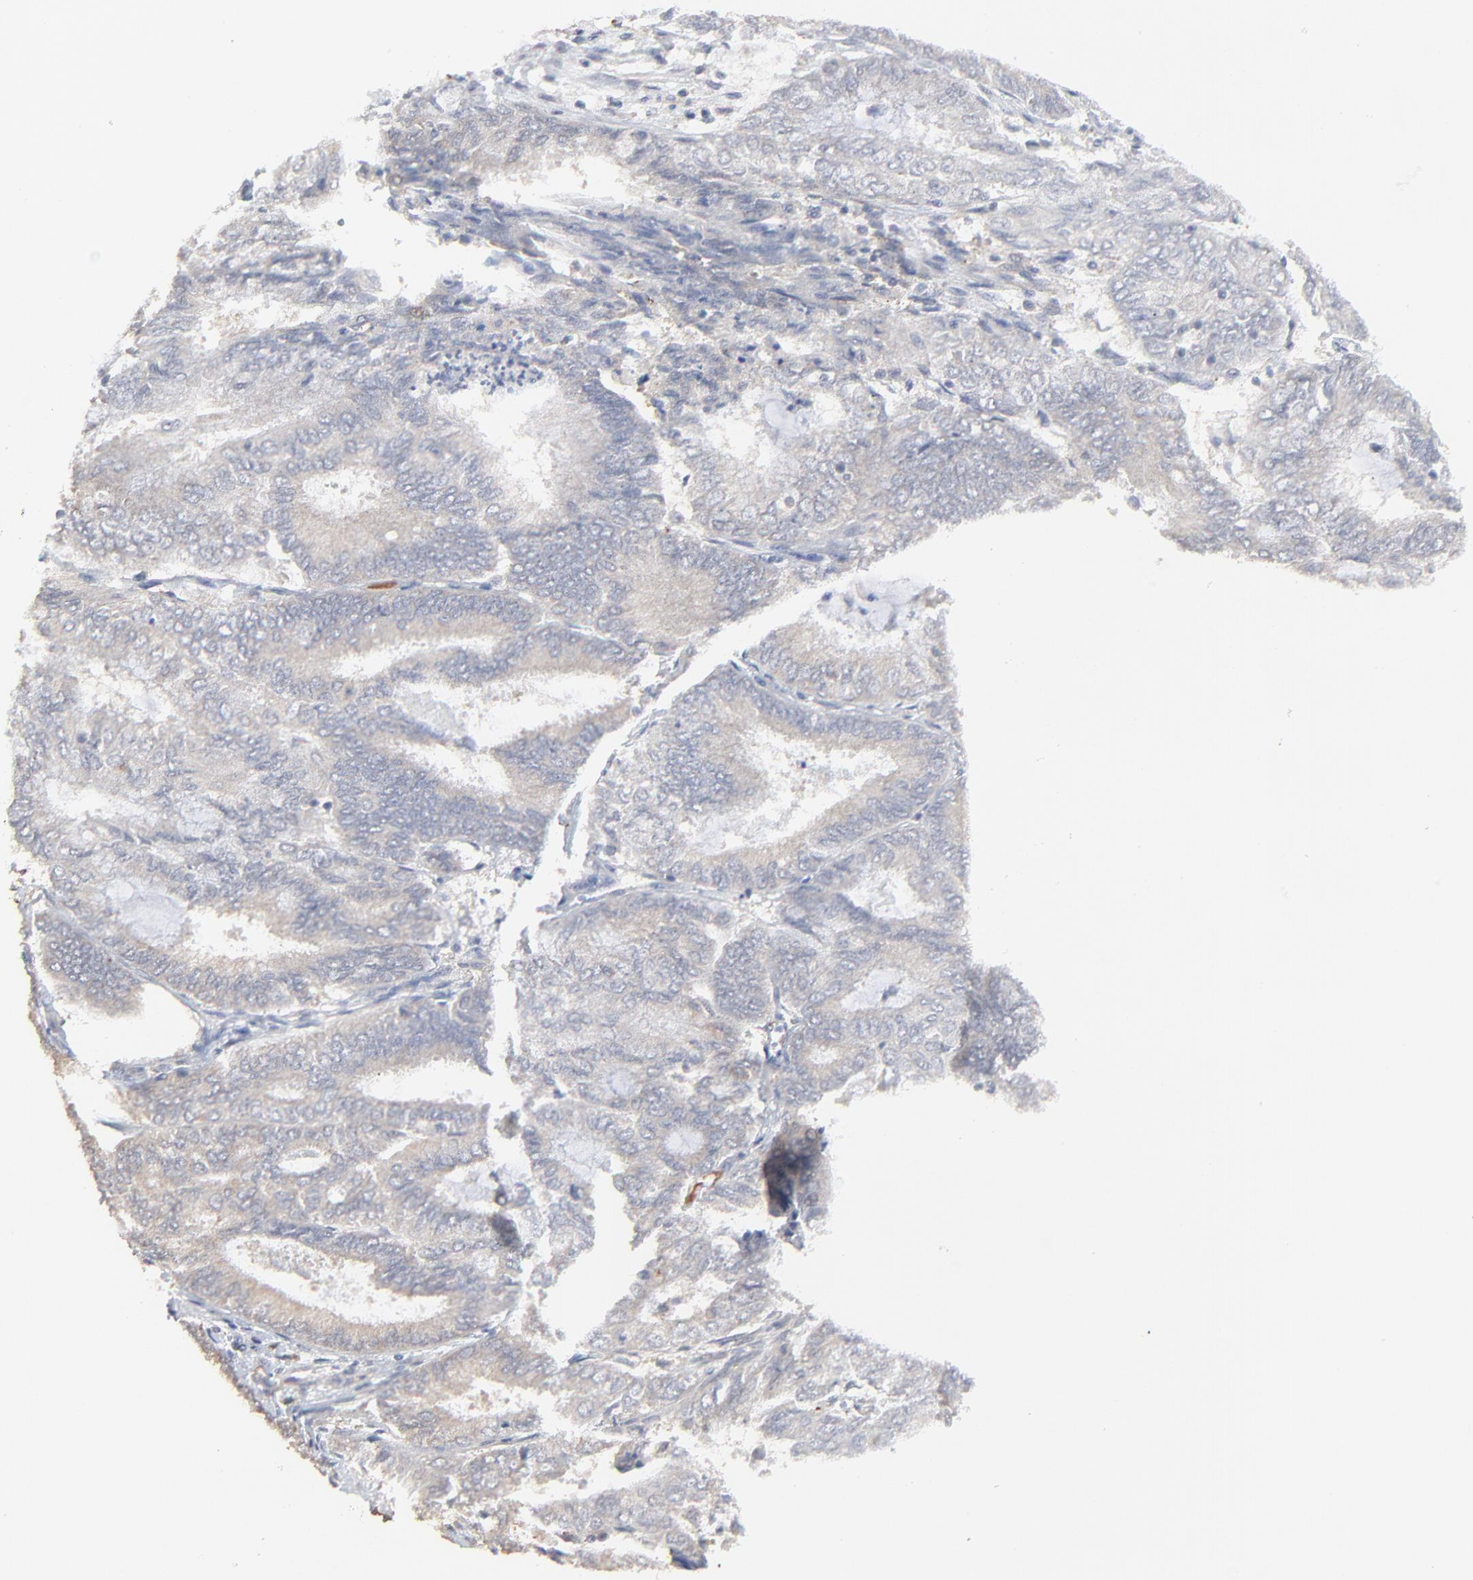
{"staining": {"intensity": "weak", "quantity": ">75%", "location": "cytoplasmic/membranous"}, "tissue": "endometrial cancer", "cell_type": "Tumor cells", "image_type": "cancer", "snomed": [{"axis": "morphology", "description": "Adenocarcinoma, NOS"}, {"axis": "topography", "description": "Endometrium"}], "caption": "Immunohistochemical staining of adenocarcinoma (endometrial) displays low levels of weak cytoplasmic/membranous protein expression in about >75% of tumor cells.", "gene": "FANCB", "patient": {"sex": "female", "age": 59}}